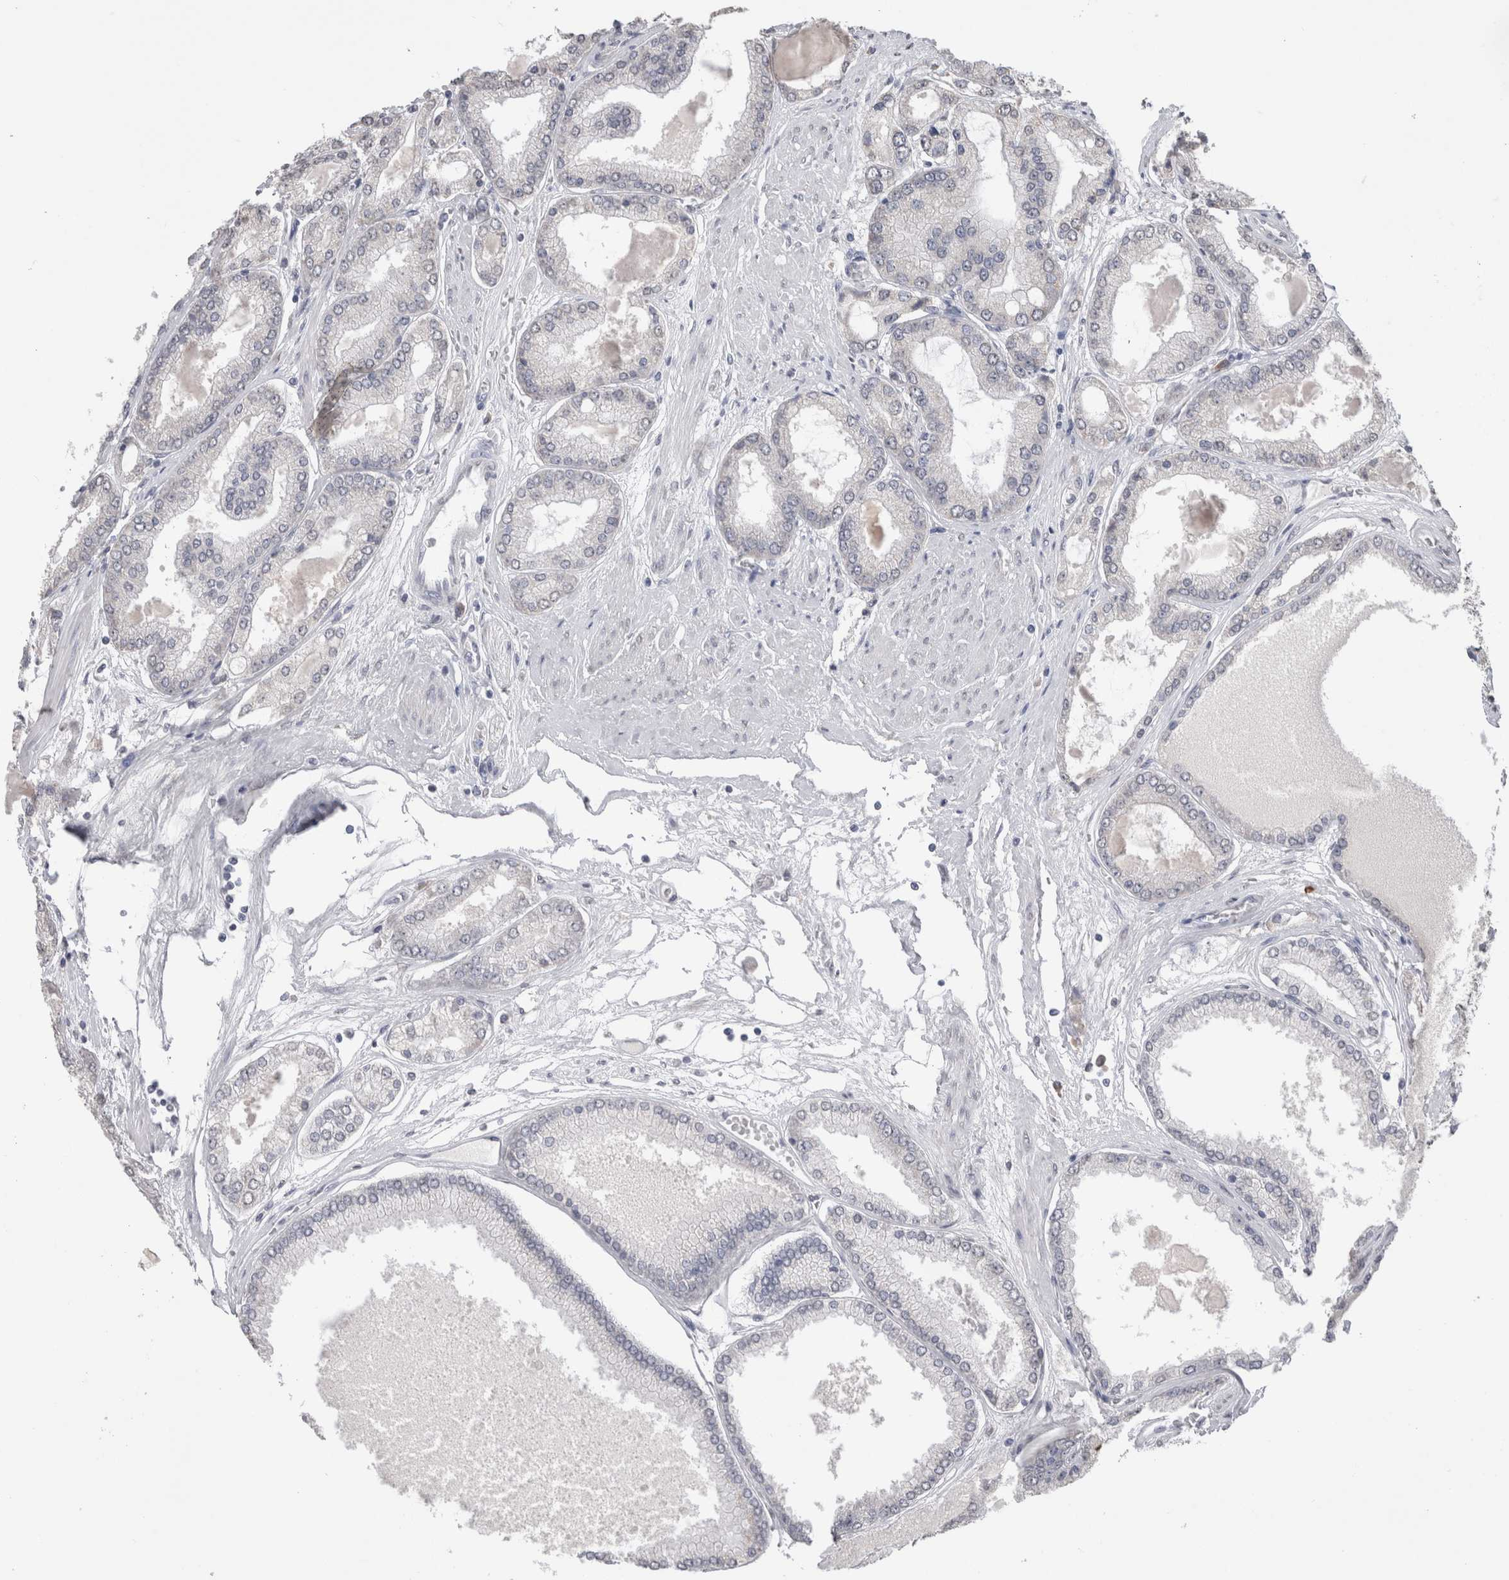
{"staining": {"intensity": "negative", "quantity": "none", "location": "none"}, "tissue": "prostate cancer", "cell_type": "Tumor cells", "image_type": "cancer", "snomed": [{"axis": "morphology", "description": "Adenocarcinoma, High grade"}, {"axis": "topography", "description": "Prostate"}], "caption": "Tumor cells show no significant positivity in prostate cancer. The staining is performed using DAB brown chromogen with nuclei counter-stained in using hematoxylin.", "gene": "NOMO1", "patient": {"sex": "male", "age": 59}}